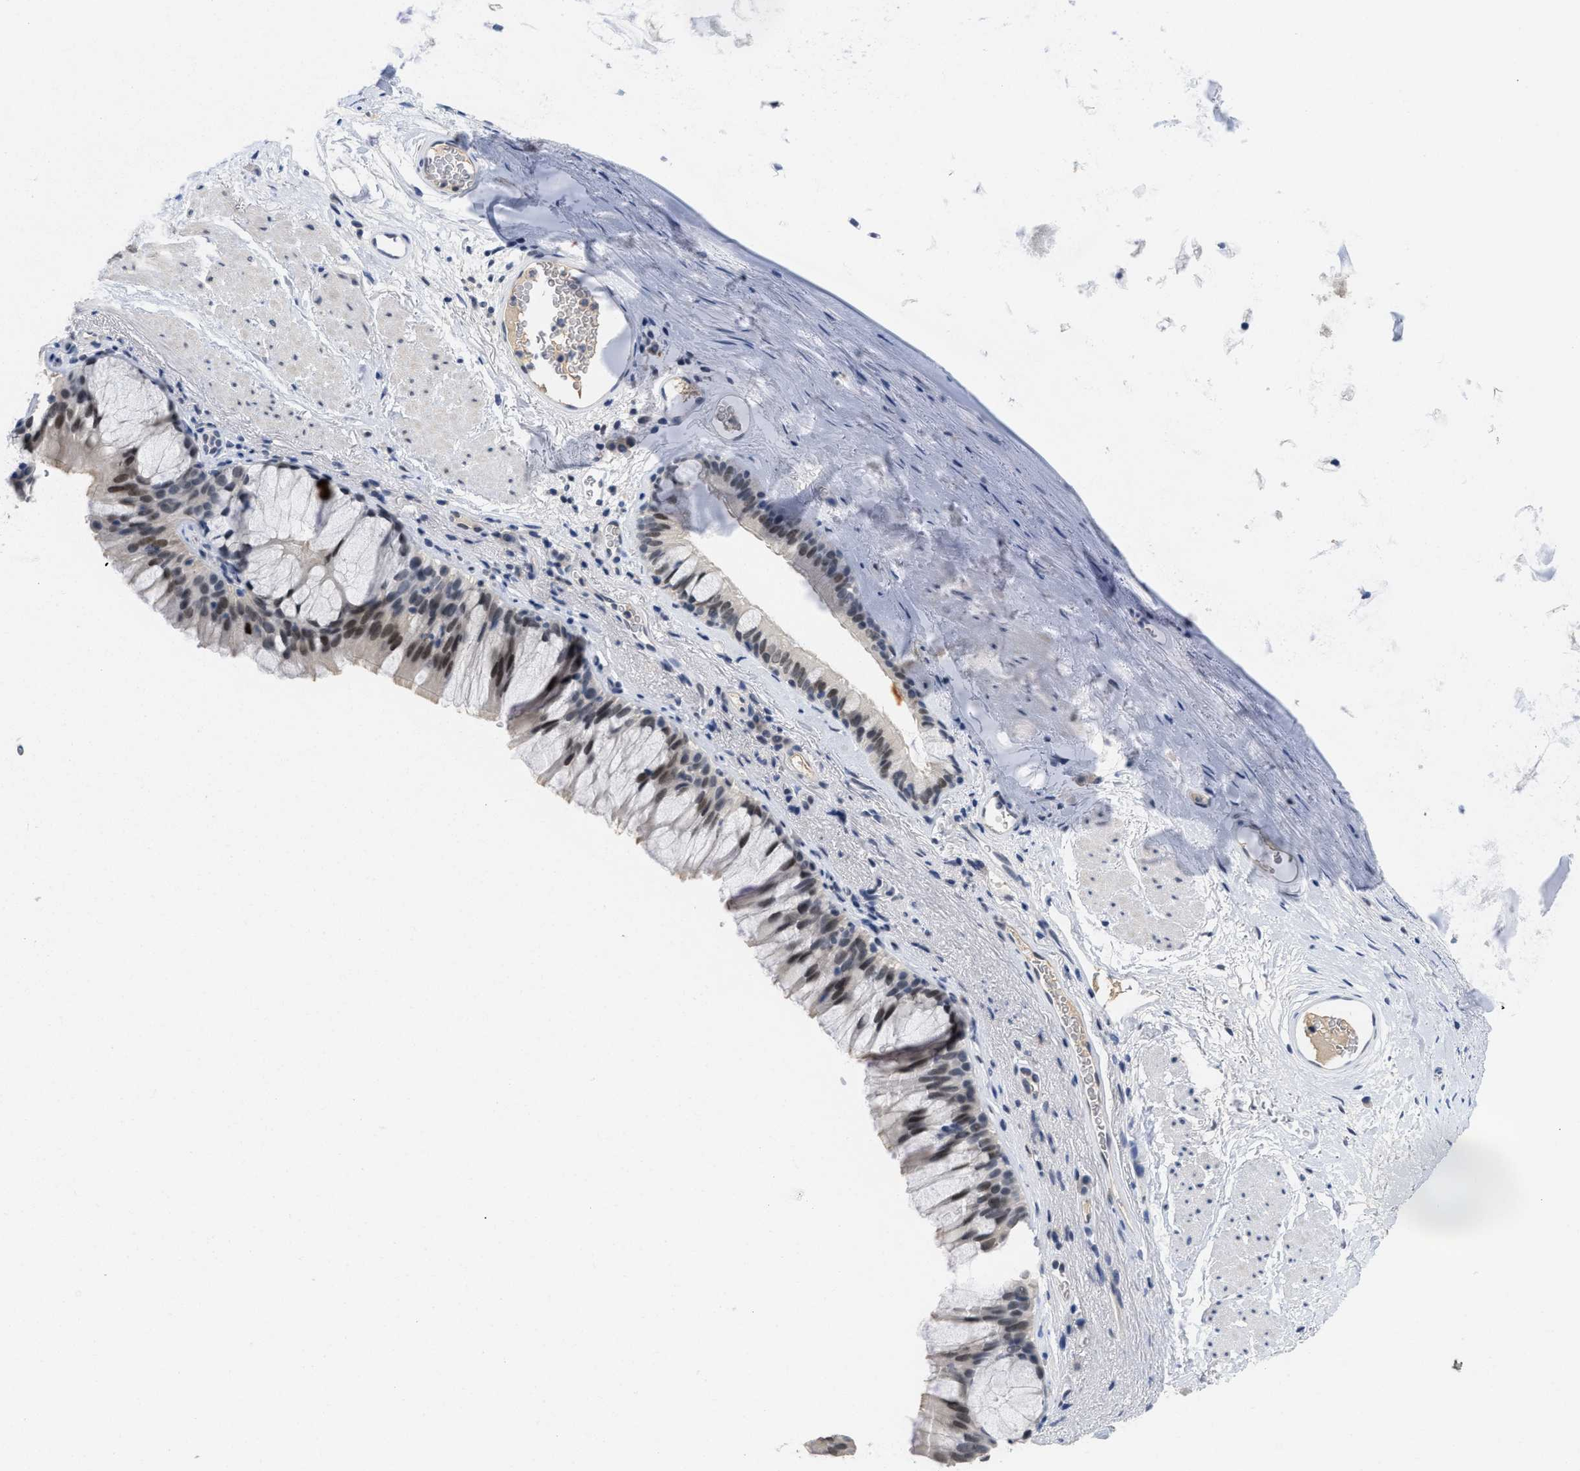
{"staining": {"intensity": "moderate", "quantity": "25%-75%", "location": "nuclear"}, "tissue": "bronchus", "cell_type": "Respiratory epithelial cells", "image_type": "normal", "snomed": [{"axis": "morphology", "description": "Normal tissue, NOS"}, {"axis": "topography", "description": "Cartilage tissue"}, {"axis": "topography", "description": "Bronchus"}], "caption": "This is an image of IHC staining of normal bronchus, which shows moderate staining in the nuclear of respiratory epithelial cells.", "gene": "GGNBP2", "patient": {"sex": "female", "age": 53}}